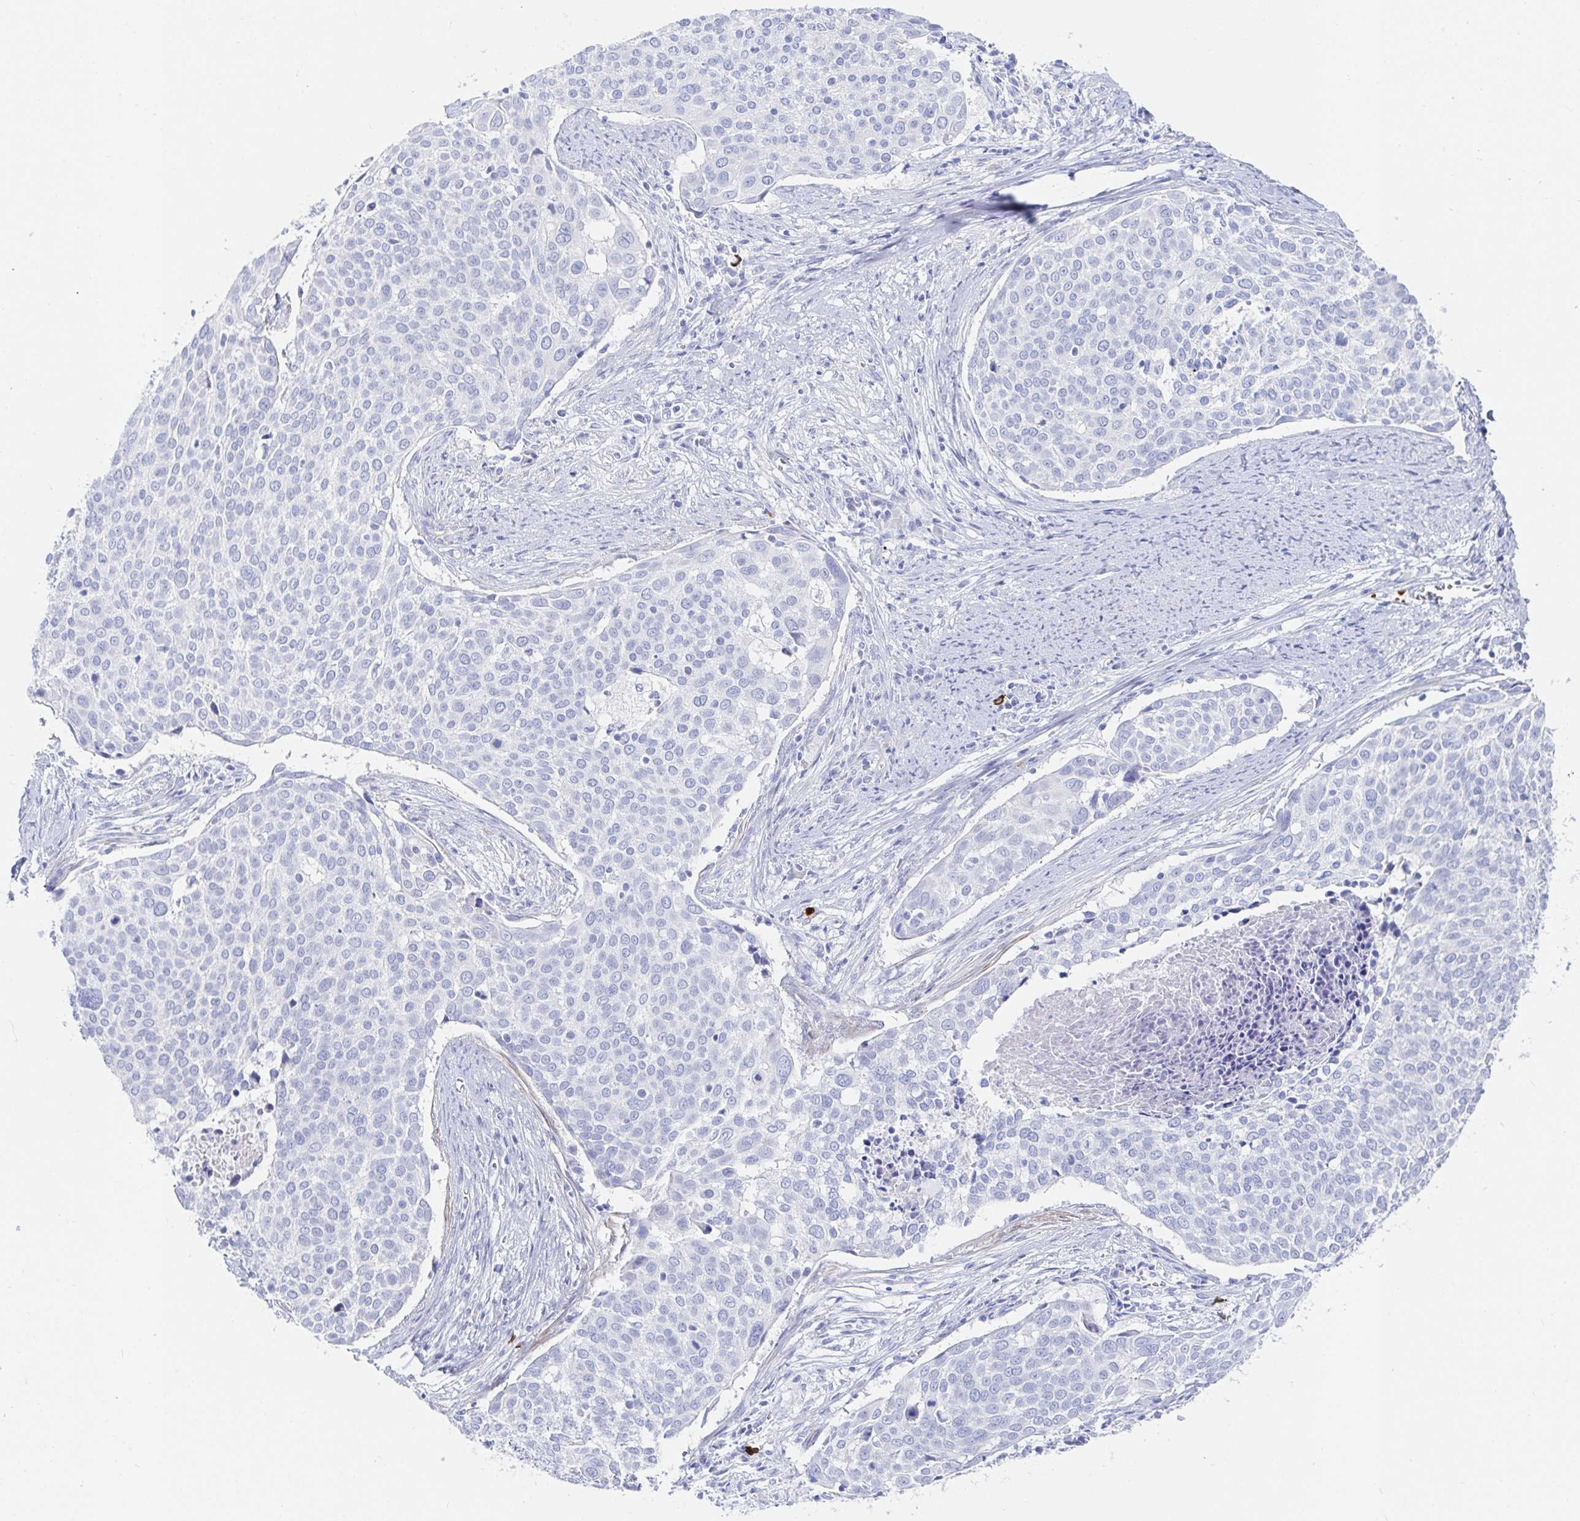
{"staining": {"intensity": "negative", "quantity": "none", "location": "none"}, "tissue": "cervical cancer", "cell_type": "Tumor cells", "image_type": "cancer", "snomed": [{"axis": "morphology", "description": "Squamous cell carcinoma, NOS"}, {"axis": "topography", "description": "Cervix"}], "caption": "Cervical squamous cell carcinoma was stained to show a protein in brown. There is no significant expression in tumor cells.", "gene": "PACSIN1", "patient": {"sex": "female", "age": 39}}